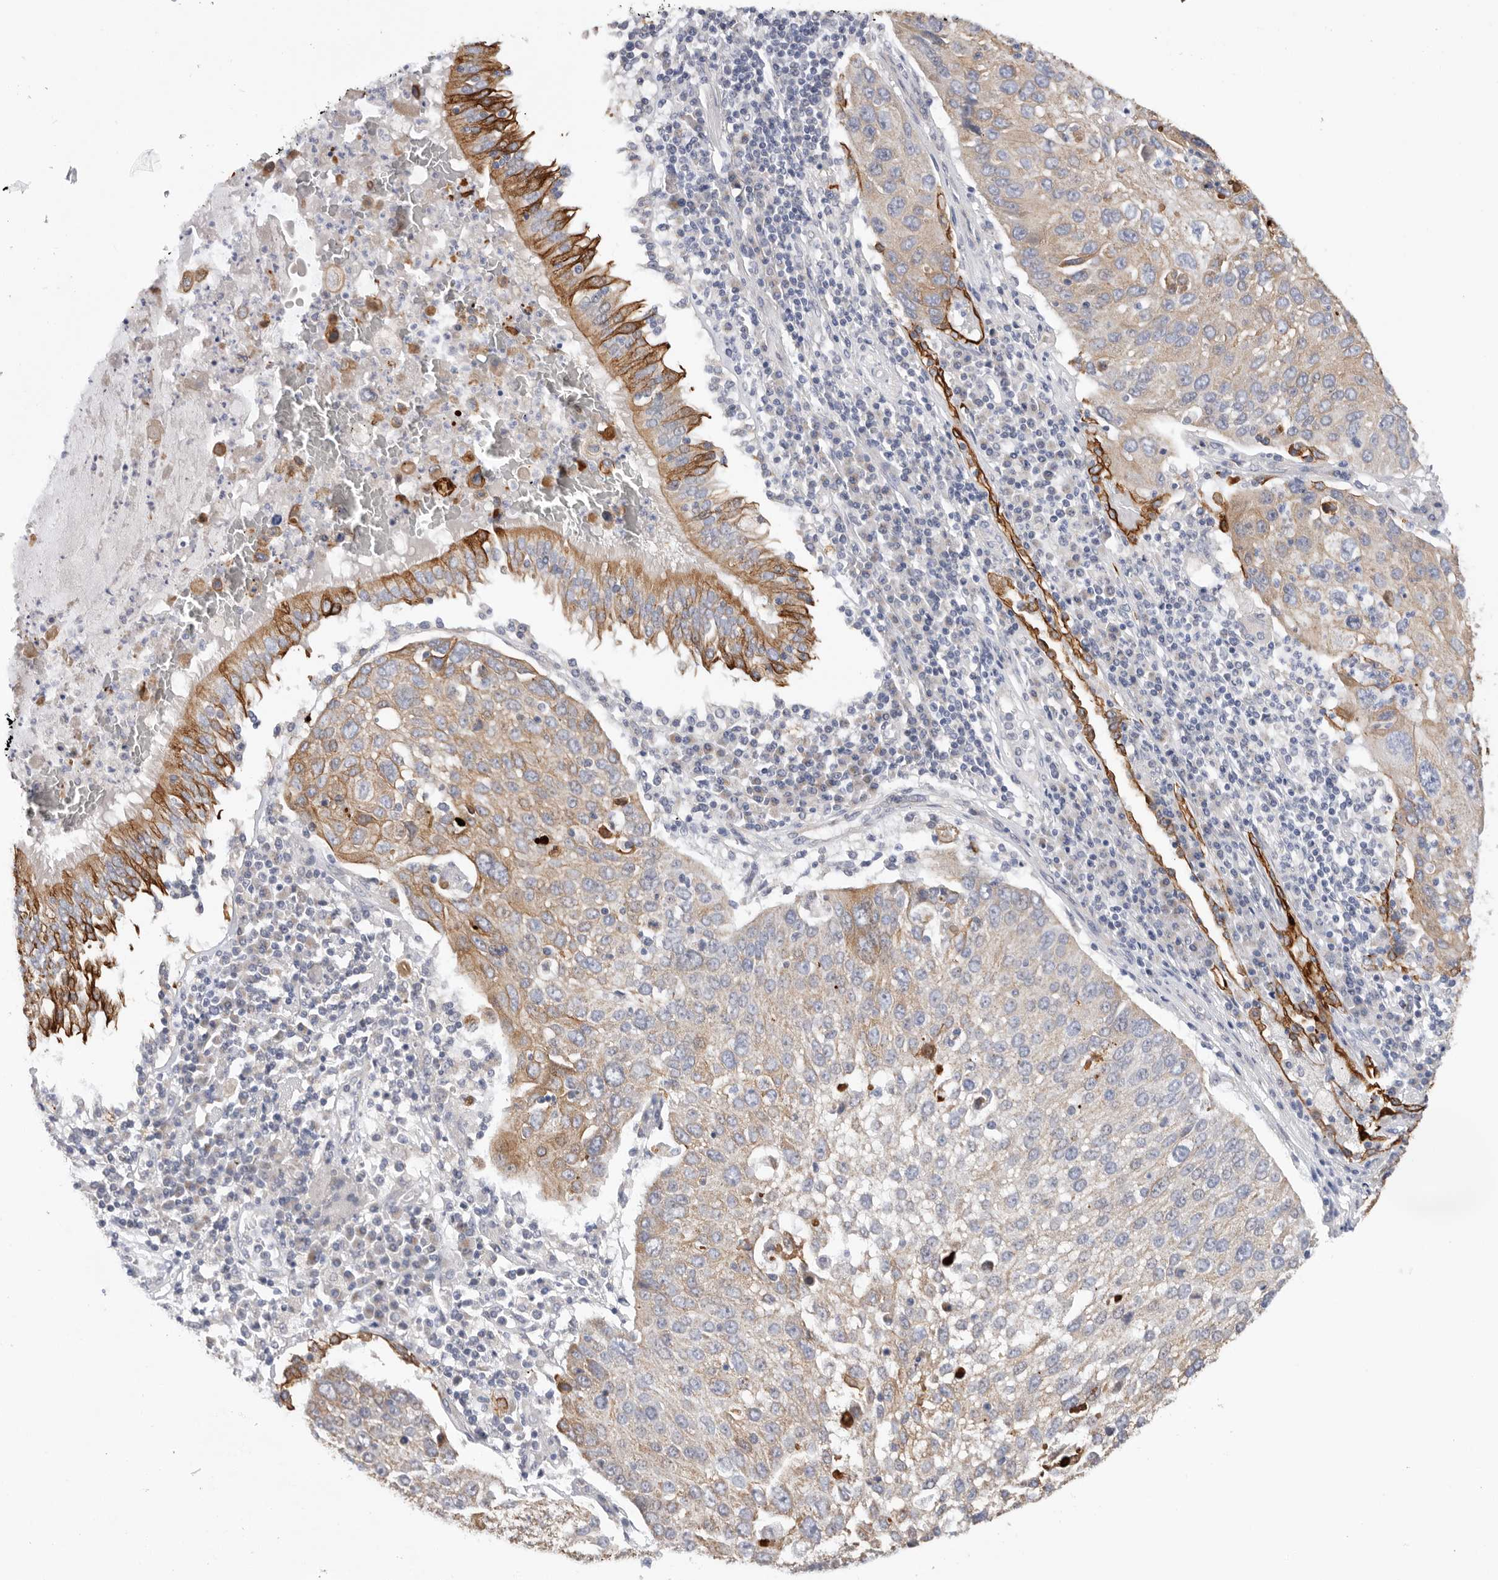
{"staining": {"intensity": "weak", "quantity": ">75%", "location": "cytoplasmic/membranous"}, "tissue": "lung cancer", "cell_type": "Tumor cells", "image_type": "cancer", "snomed": [{"axis": "morphology", "description": "Squamous cell carcinoma, NOS"}, {"axis": "topography", "description": "Lung"}], "caption": "High-magnification brightfield microscopy of lung cancer (squamous cell carcinoma) stained with DAB (3,3'-diaminobenzidine) (brown) and counterstained with hematoxylin (blue). tumor cells exhibit weak cytoplasmic/membranous positivity is present in about>75% of cells.", "gene": "MTFR1L", "patient": {"sex": "male", "age": 65}}